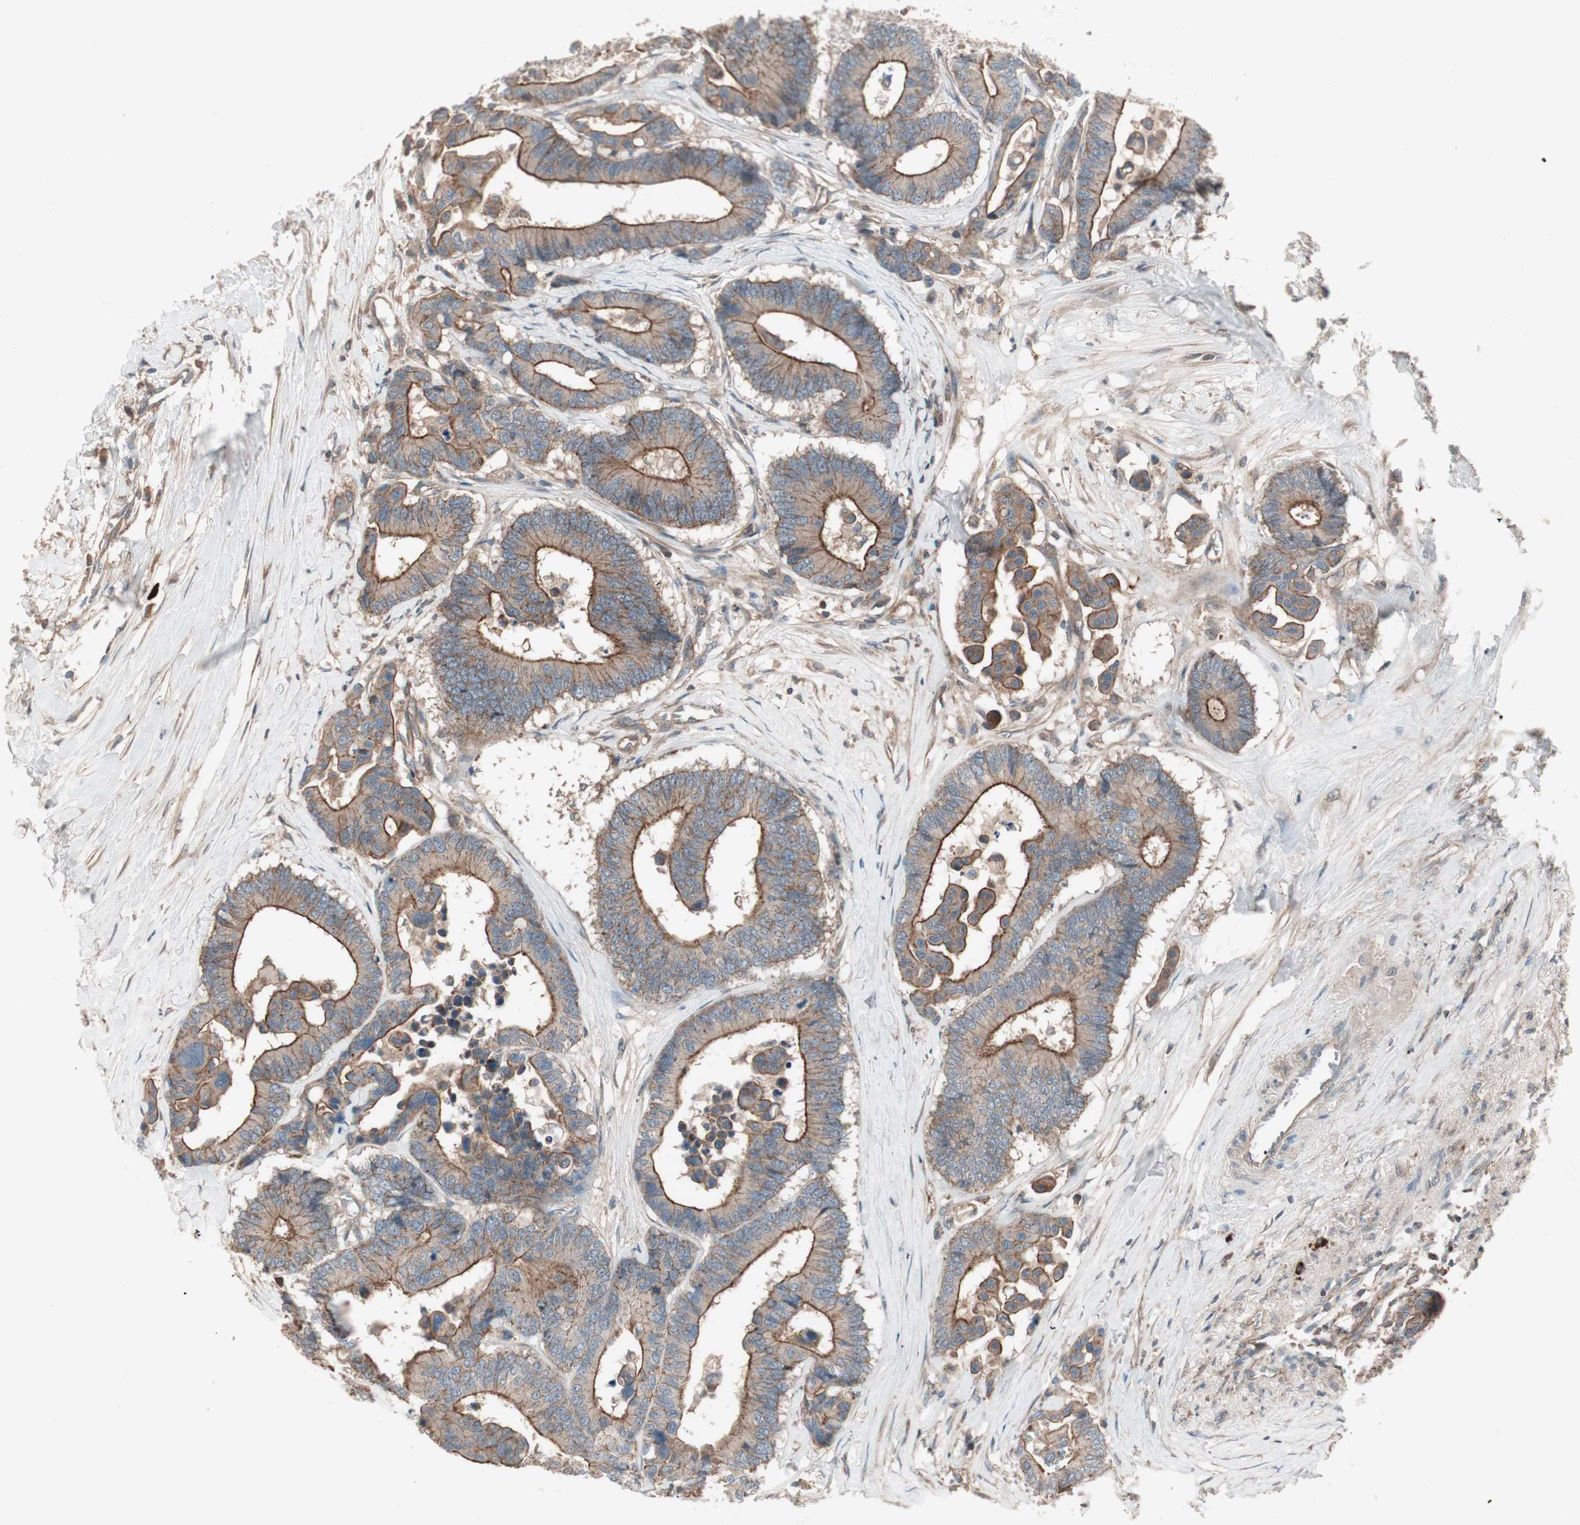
{"staining": {"intensity": "strong", "quantity": ">75%", "location": "cytoplasmic/membranous"}, "tissue": "colorectal cancer", "cell_type": "Tumor cells", "image_type": "cancer", "snomed": [{"axis": "morphology", "description": "Normal tissue, NOS"}, {"axis": "morphology", "description": "Adenocarcinoma, NOS"}, {"axis": "topography", "description": "Colon"}], "caption": "IHC (DAB (3,3'-diaminobenzidine)) staining of colorectal cancer (adenocarcinoma) displays strong cytoplasmic/membranous protein staining in approximately >75% of tumor cells.", "gene": "TFPI", "patient": {"sex": "male", "age": 82}}